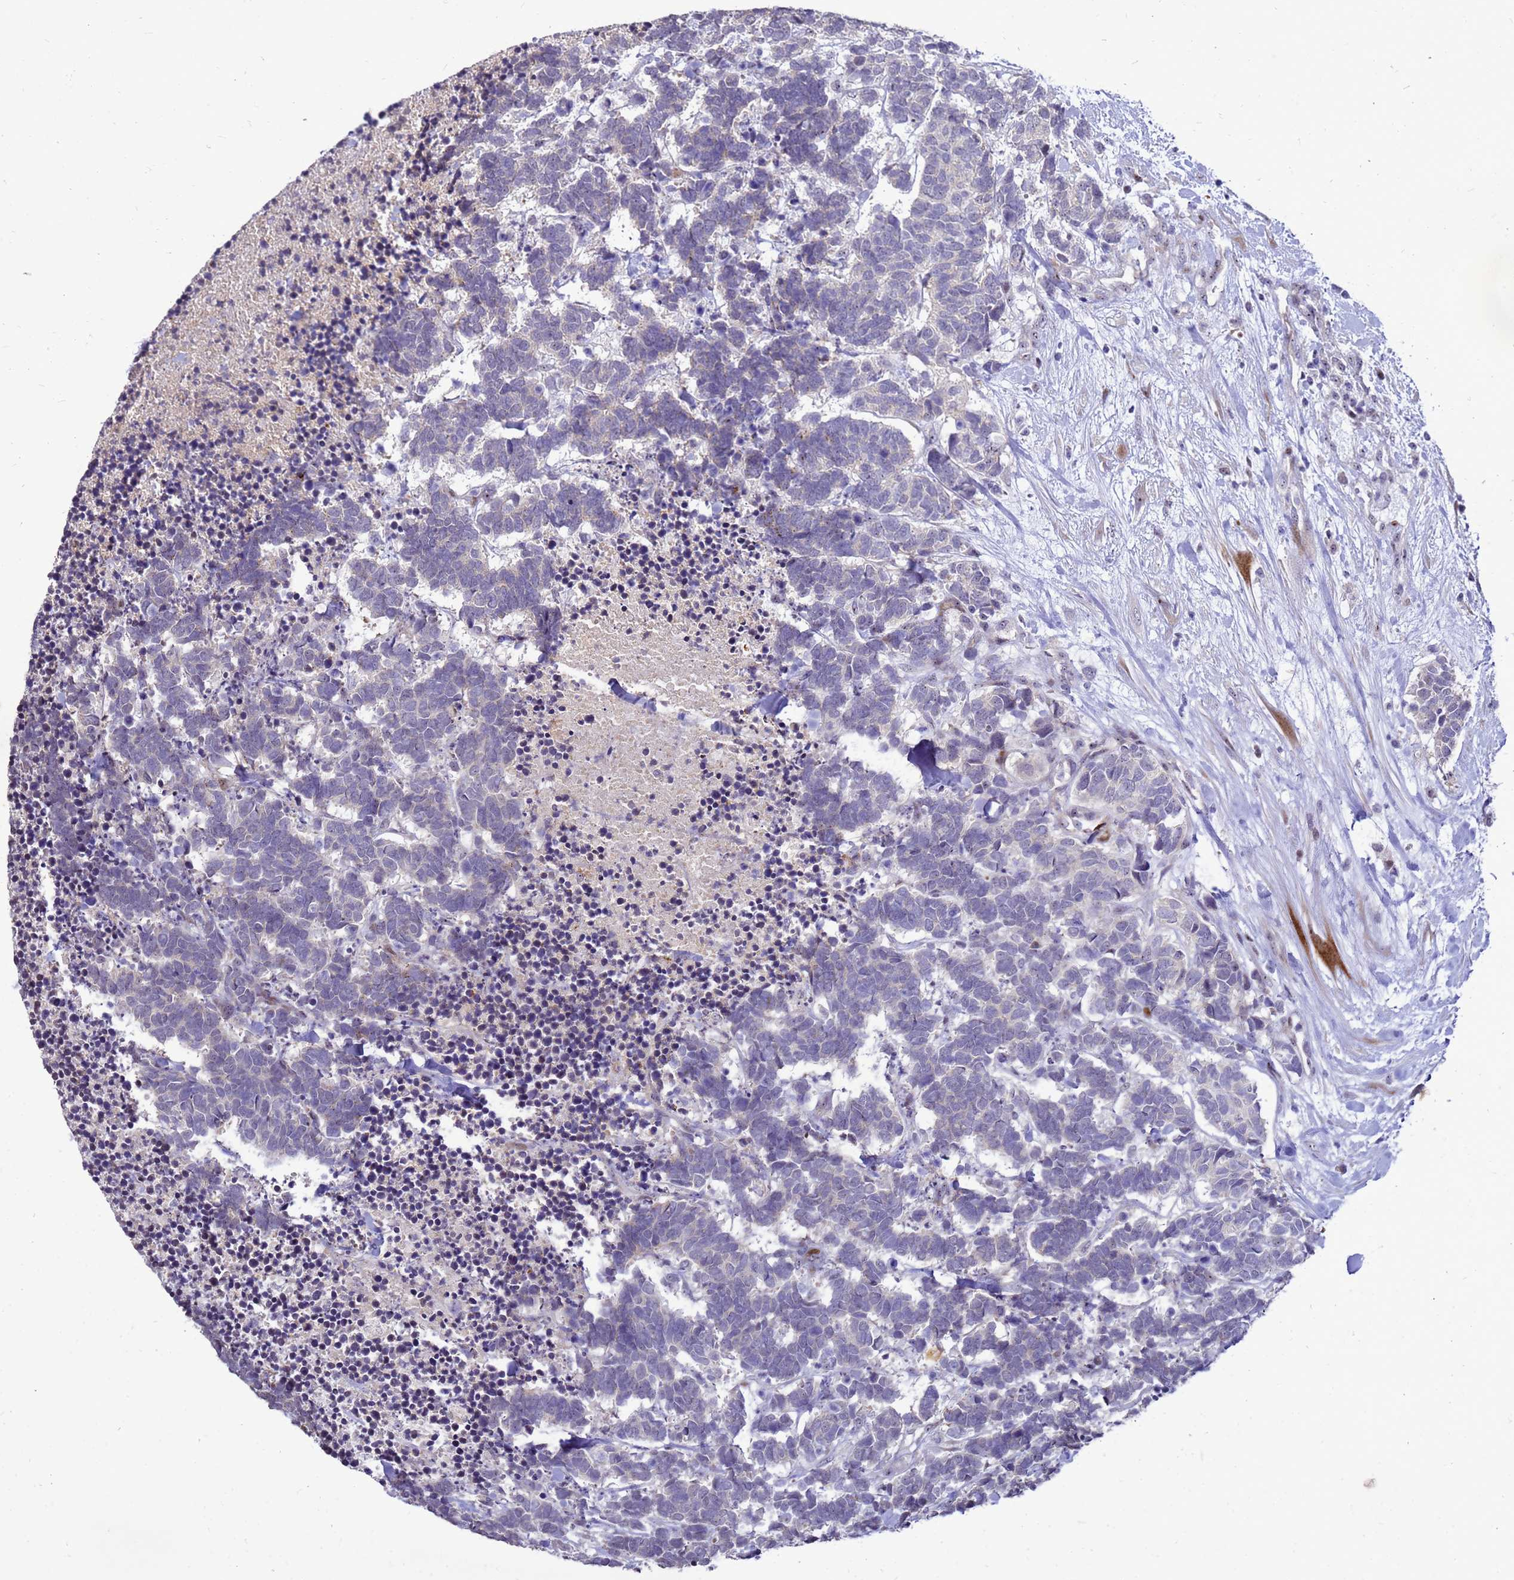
{"staining": {"intensity": "negative", "quantity": "none", "location": "none"}, "tissue": "carcinoid", "cell_type": "Tumor cells", "image_type": "cancer", "snomed": [{"axis": "morphology", "description": "Carcinoma, NOS"}, {"axis": "morphology", "description": "Carcinoid, malignant, NOS"}, {"axis": "topography", "description": "Urinary bladder"}], "caption": "The photomicrograph shows no staining of tumor cells in malignant carcinoid.", "gene": "RSPO1", "patient": {"sex": "male", "age": 57}}